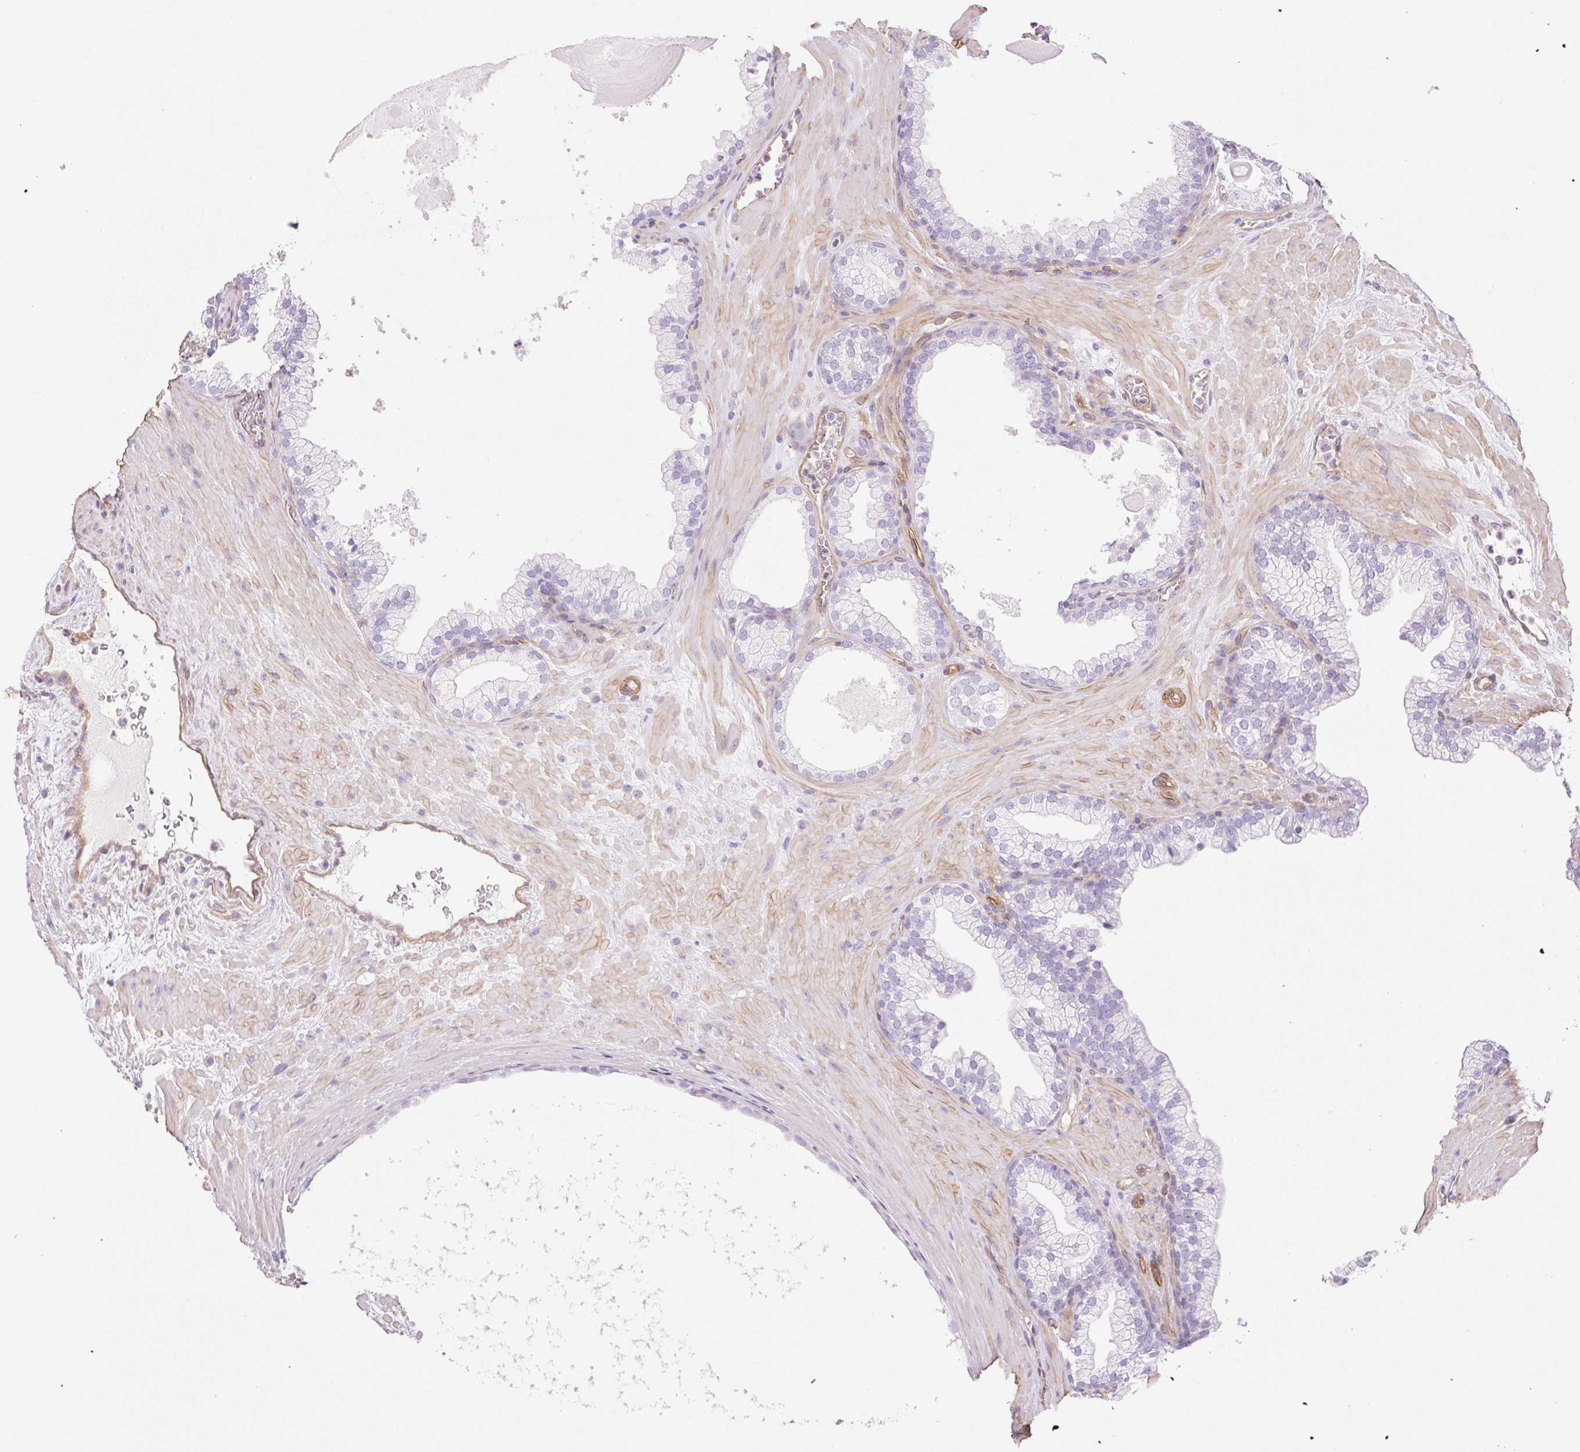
{"staining": {"intensity": "negative", "quantity": "none", "location": "none"}, "tissue": "prostate", "cell_type": "Glandular cells", "image_type": "normal", "snomed": [{"axis": "morphology", "description": "Normal tissue, NOS"}, {"axis": "topography", "description": "Prostate"}, {"axis": "topography", "description": "Peripheral nerve tissue"}], "caption": "Glandular cells are negative for protein expression in normal human prostate. (Immunohistochemistry, brightfield microscopy, high magnification).", "gene": "EHD1", "patient": {"sex": "male", "age": 61}}